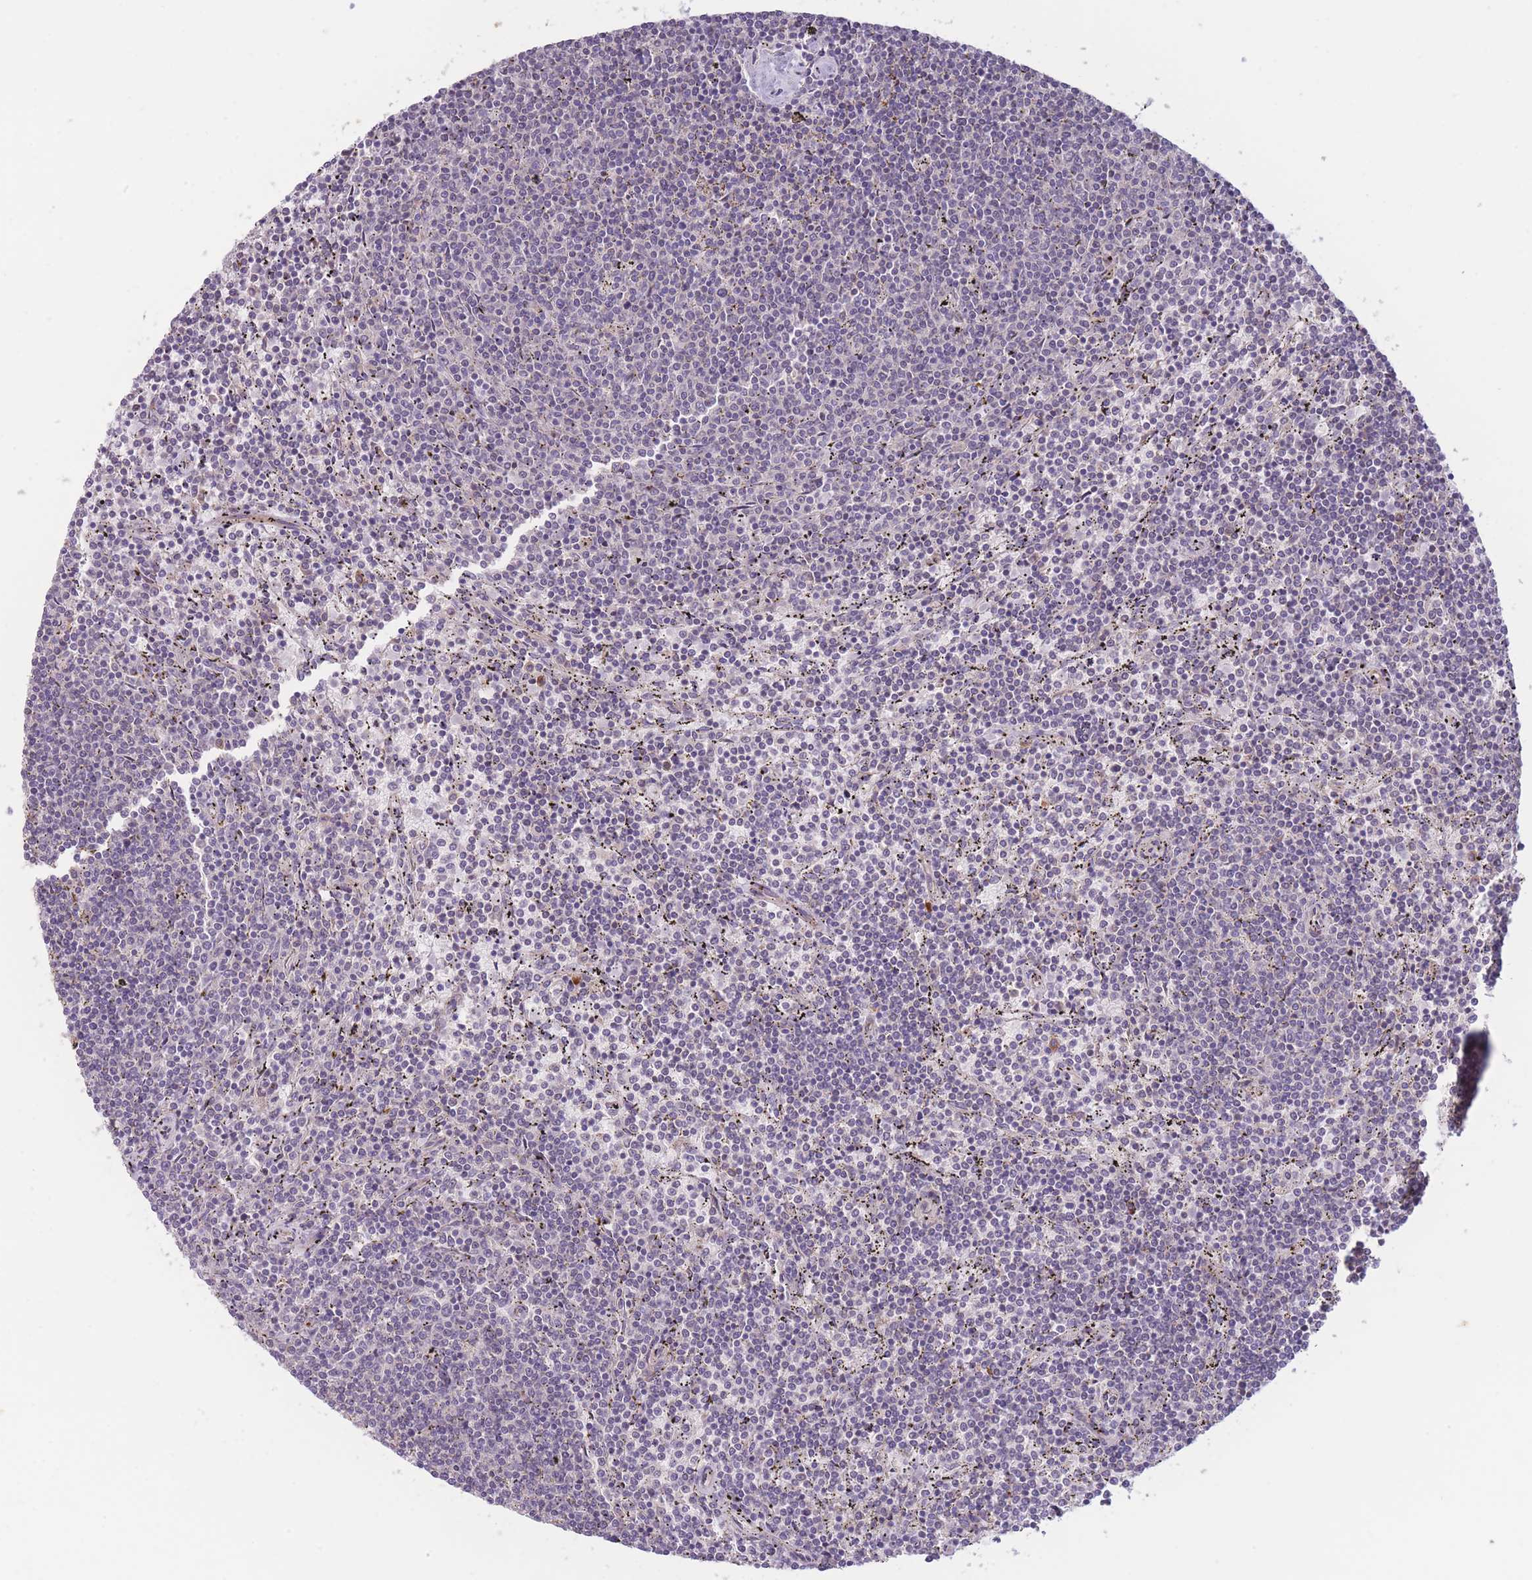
{"staining": {"intensity": "negative", "quantity": "none", "location": "none"}, "tissue": "lymphoma", "cell_type": "Tumor cells", "image_type": "cancer", "snomed": [{"axis": "morphology", "description": "Malignant lymphoma, non-Hodgkin's type, Low grade"}, {"axis": "topography", "description": "Spleen"}], "caption": "The micrograph reveals no staining of tumor cells in lymphoma.", "gene": "WDR93", "patient": {"sex": "female", "age": 50}}